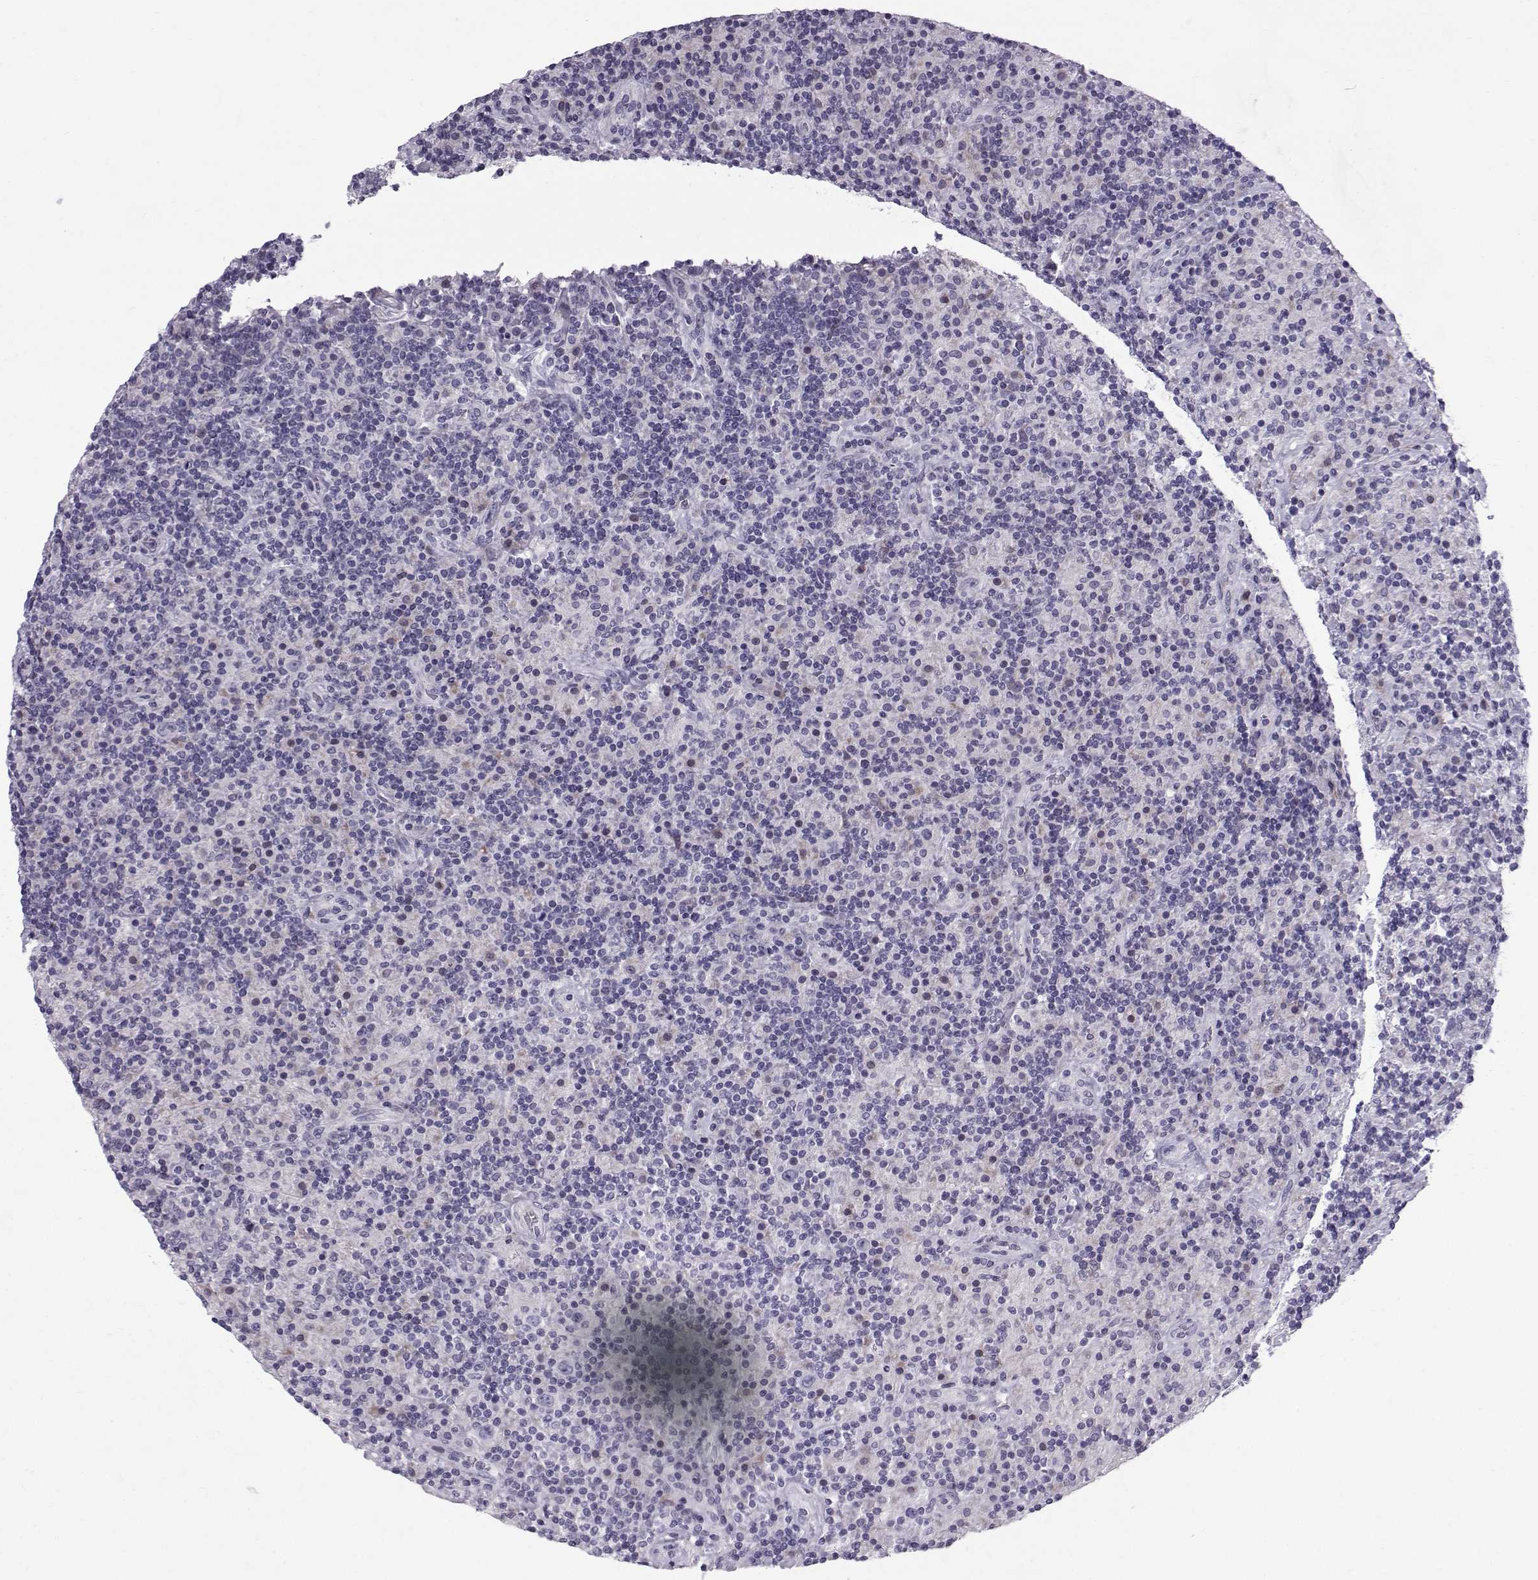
{"staining": {"intensity": "negative", "quantity": "none", "location": "none"}, "tissue": "lymphoma", "cell_type": "Tumor cells", "image_type": "cancer", "snomed": [{"axis": "morphology", "description": "Hodgkin's disease, NOS"}, {"axis": "topography", "description": "Lymph node"}], "caption": "Immunohistochemistry (IHC) micrograph of neoplastic tissue: human lymphoma stained with DAB (3,3'-diaminobenzidine) displays no significant protein staining in tumor cells.", "gene": "DMRT3", "patient": {"sex": "male", "age": 70}}